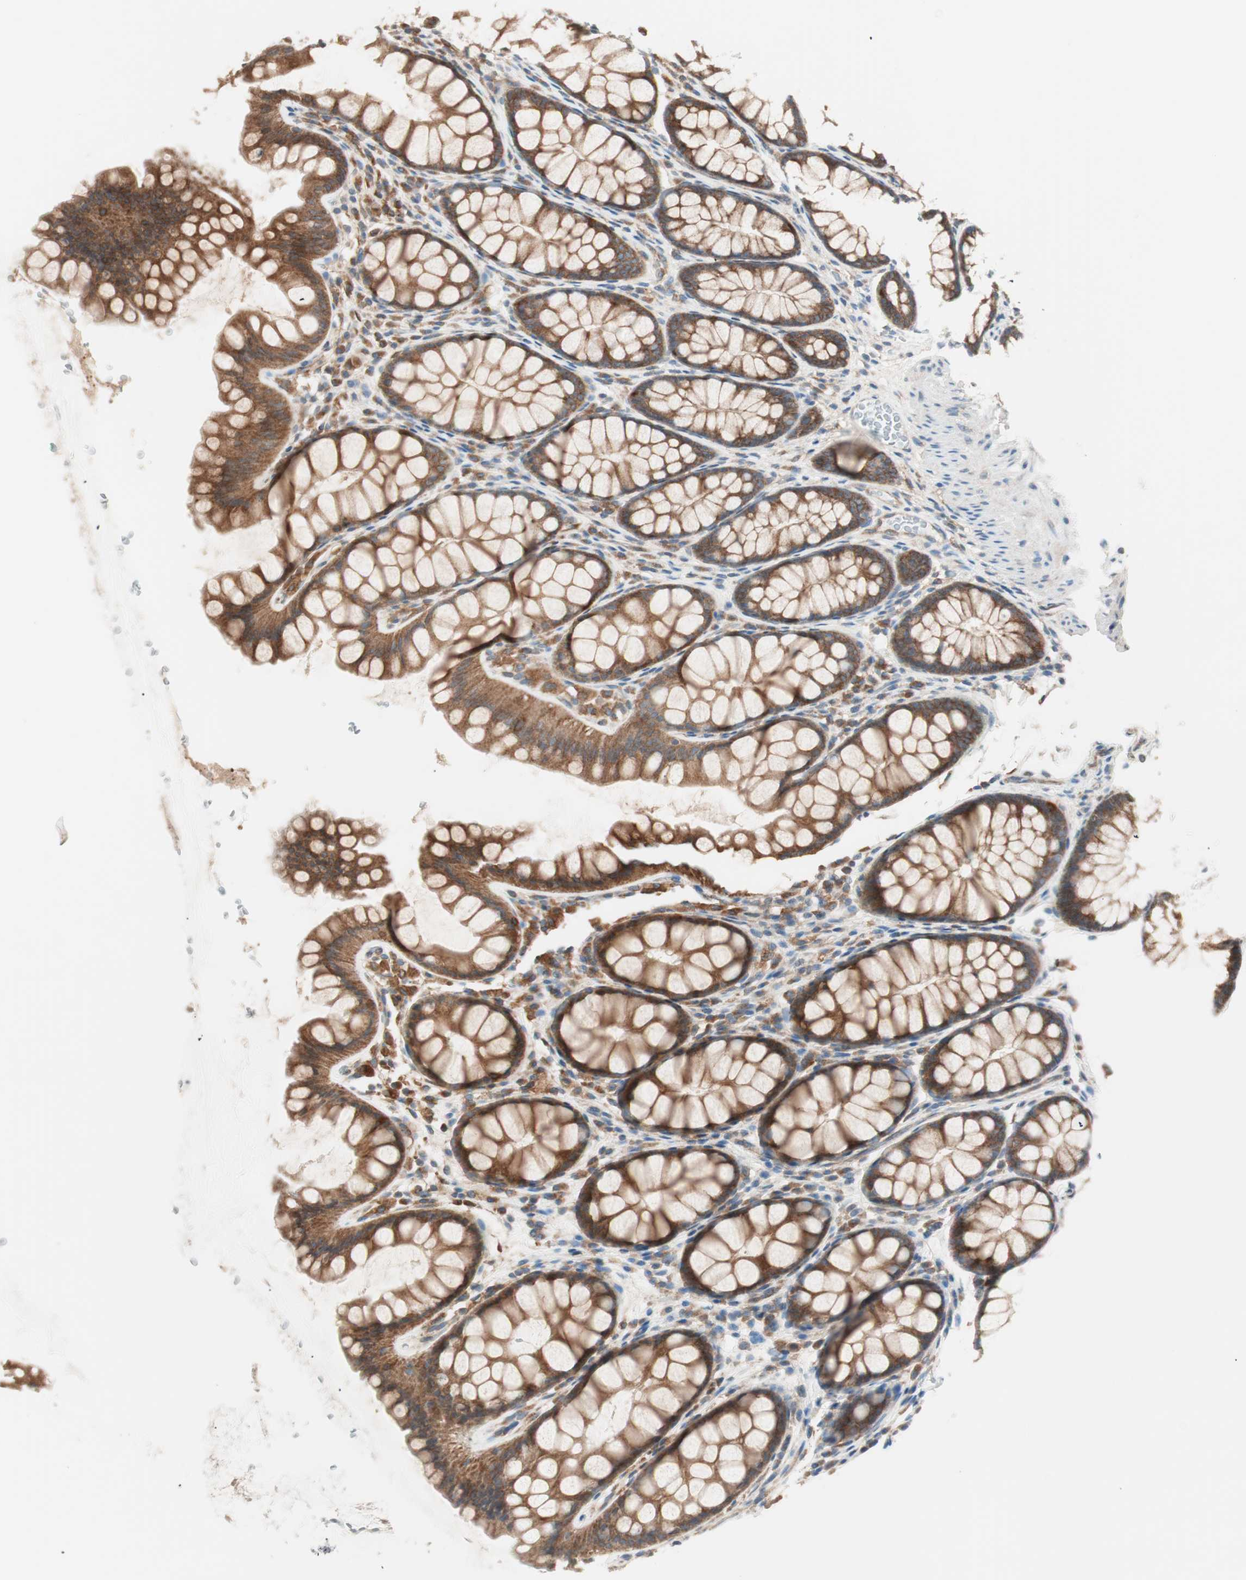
{"staining": {"intensity": "weak", "quantity": ">75%", "location": "cytoplasmic/membranous"}, "tissue": "colon", "cell_type": "Endothelial cells", "image_type": "normal", "snomed": [{"axis": "morphology", "description": "Normal tissue, NOS"}, {"axis": "topography", "description": "Colon"}], "caption": "Protein expression analysis of unremarkable human colon reveals weak cytoplasmic/membranous staining in approximately >75% of endothelial cells. (DAB (3,3'-diaminobenzidine) IHC, brown staining for protein, blue staining for nuclei).", "gene": "RAB5A", "patient": {"sex": "female", "age": 55}}